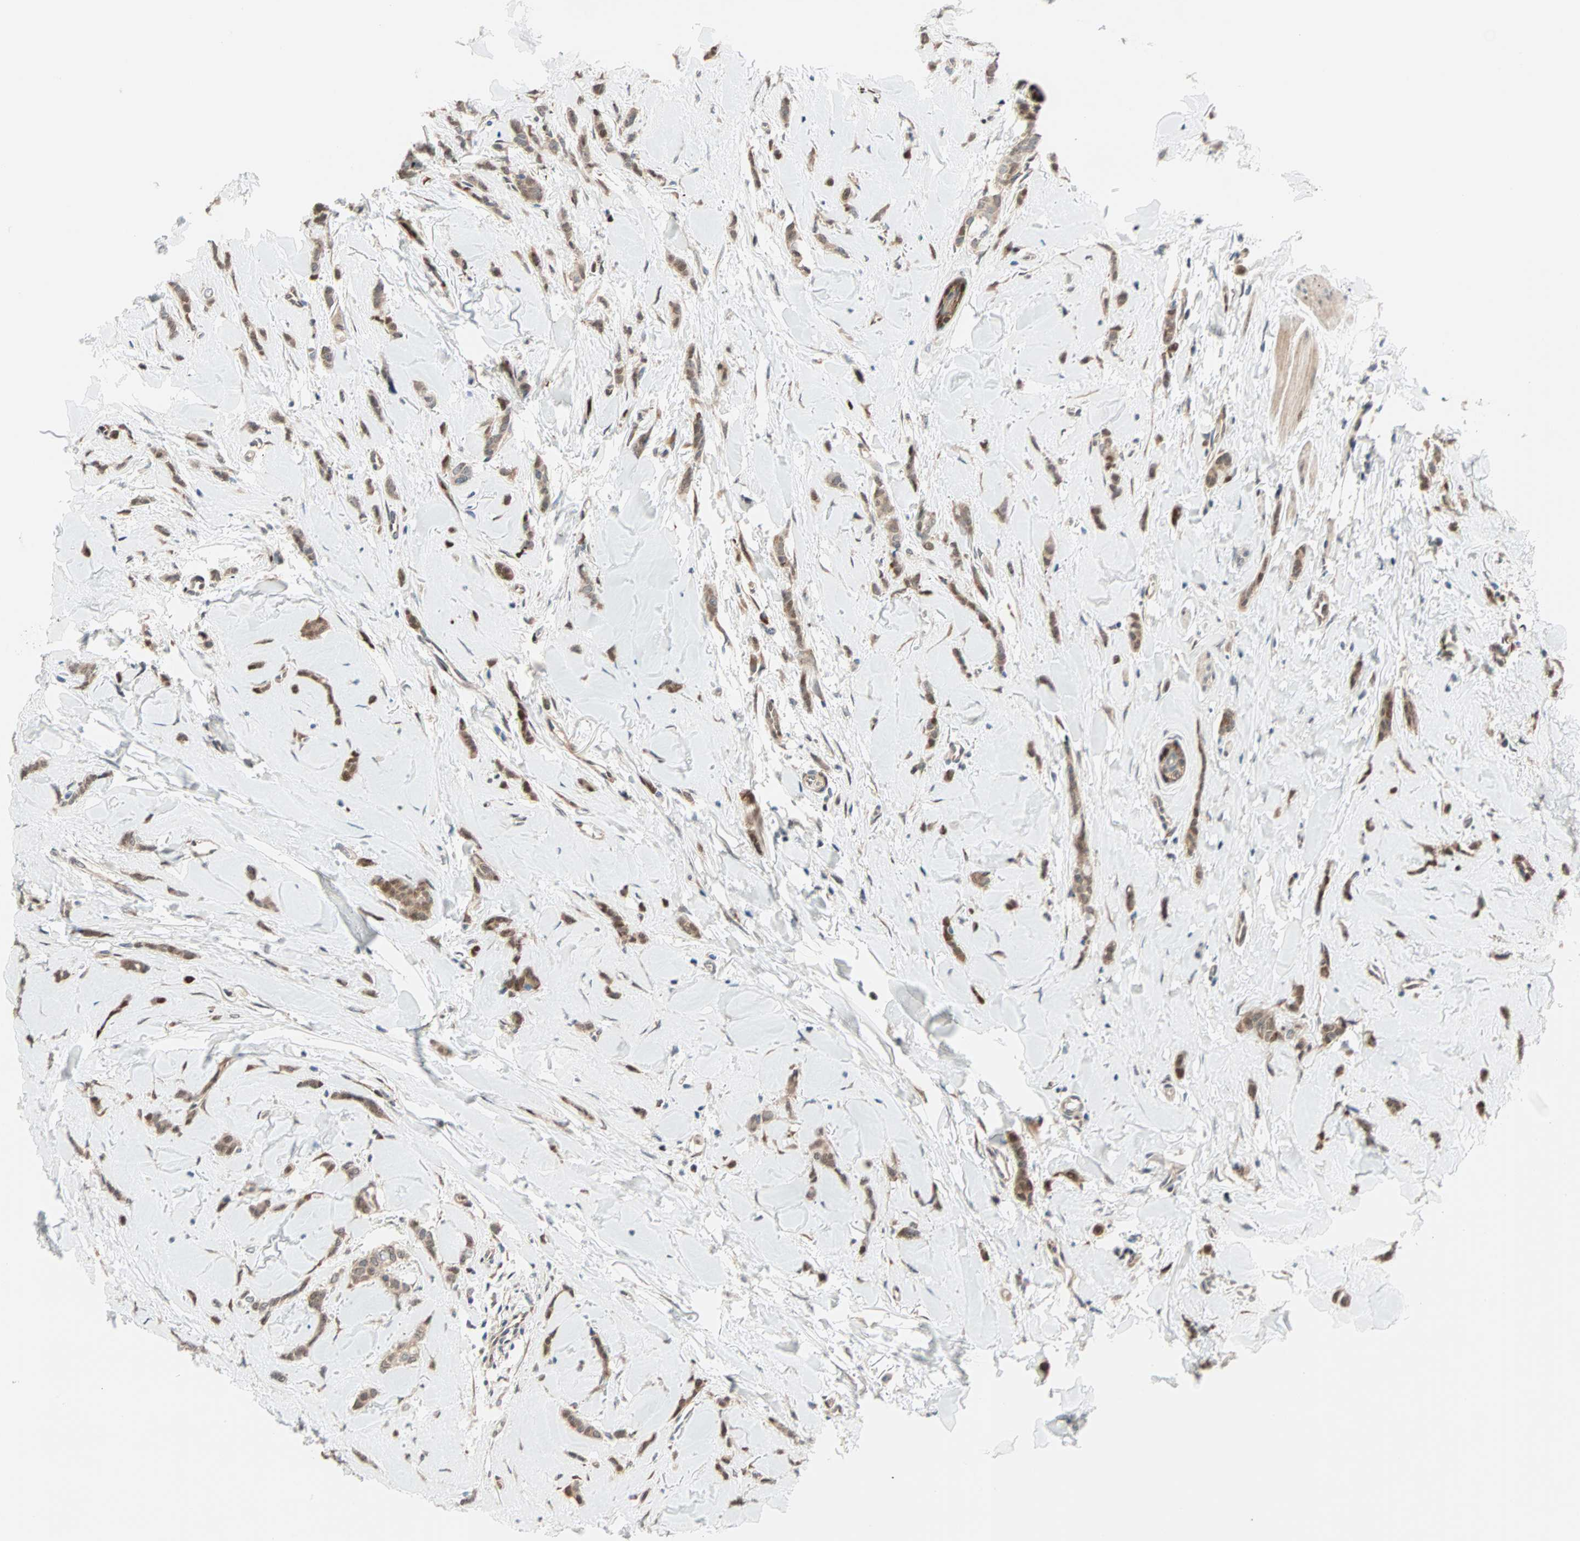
{"staining": {"intensity": "moderate", "quantity": ">75%", "location": "cytoplasmic/membranous"}, "tissue": "breast cancer", "cell_type": "Tumor cells", "image_type": "cancer", "snomed": [{"axis": "morphology", "description": "Lobular carcinoma"}, {"axis": "topography", "description": "Skin"}, {"axis": "topography", "description": "Breast"}], "caption": "The photomicrograph reveals immunohistochemical staining of lobular carcinoma (breast). There is moderate cytoplasmic/membranous staining is identified in about >75% of tumor cells.", "gene": "HECW1", "patient": {"sex": "female", "age": 46}}